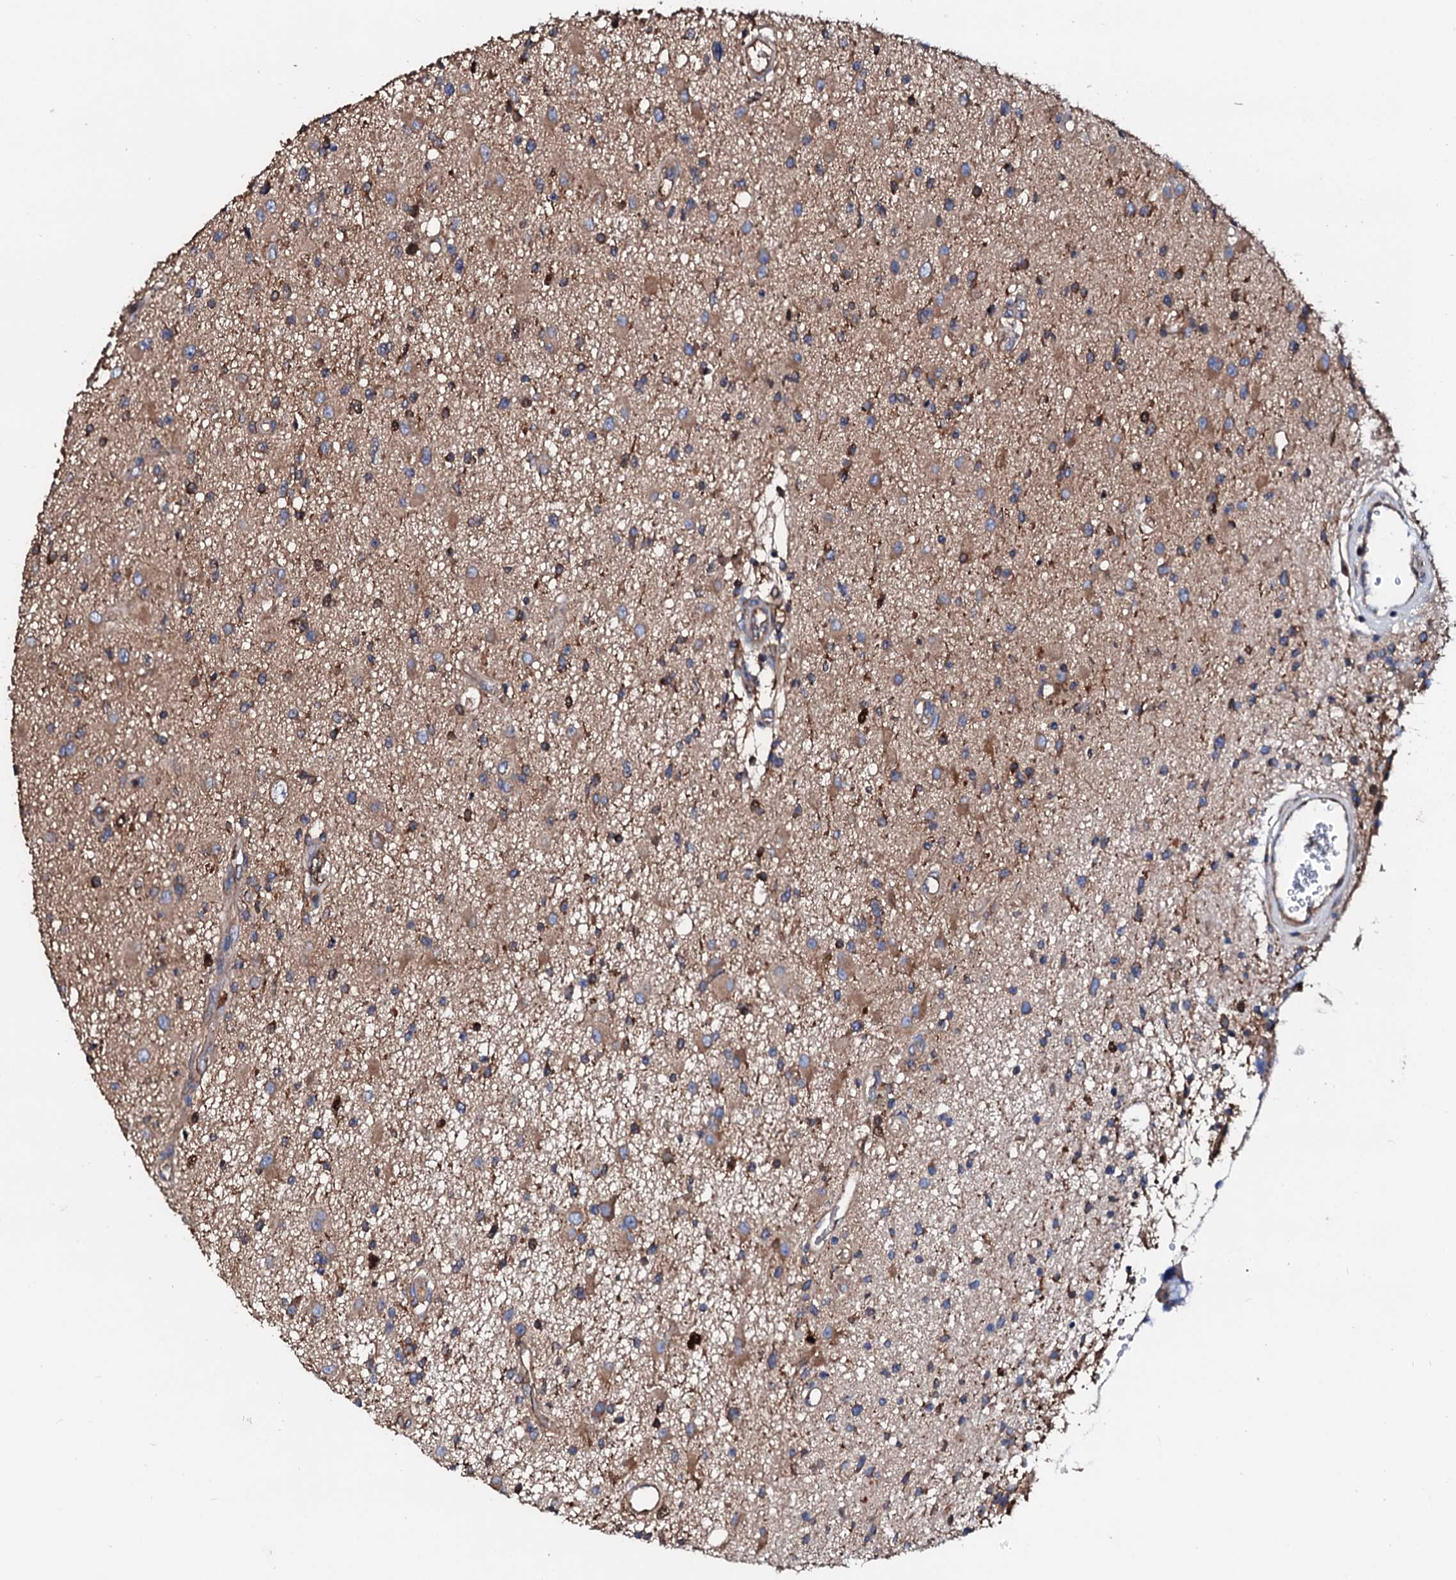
{"staining": {"intensity": "moderate", "quantity": ">75%", "location": "cytoplasmic/membranous"}, "tissue": "glioma", "cell_type": "Tumor cells", "image_type": "cancer", "snomed": [{"axis": "morphology", "description": "Glioma, malignant, High grade"}, {"axis": "topography", "description": "Brain"}], "caption": "Tumor cells display medium levels of moderate cytoplasmic/membranous positivity in about >75% of cells in human malignant glioma (high-grade).", "gene": "CSKMT", "patient": {"sex": "male", "age": 33}}